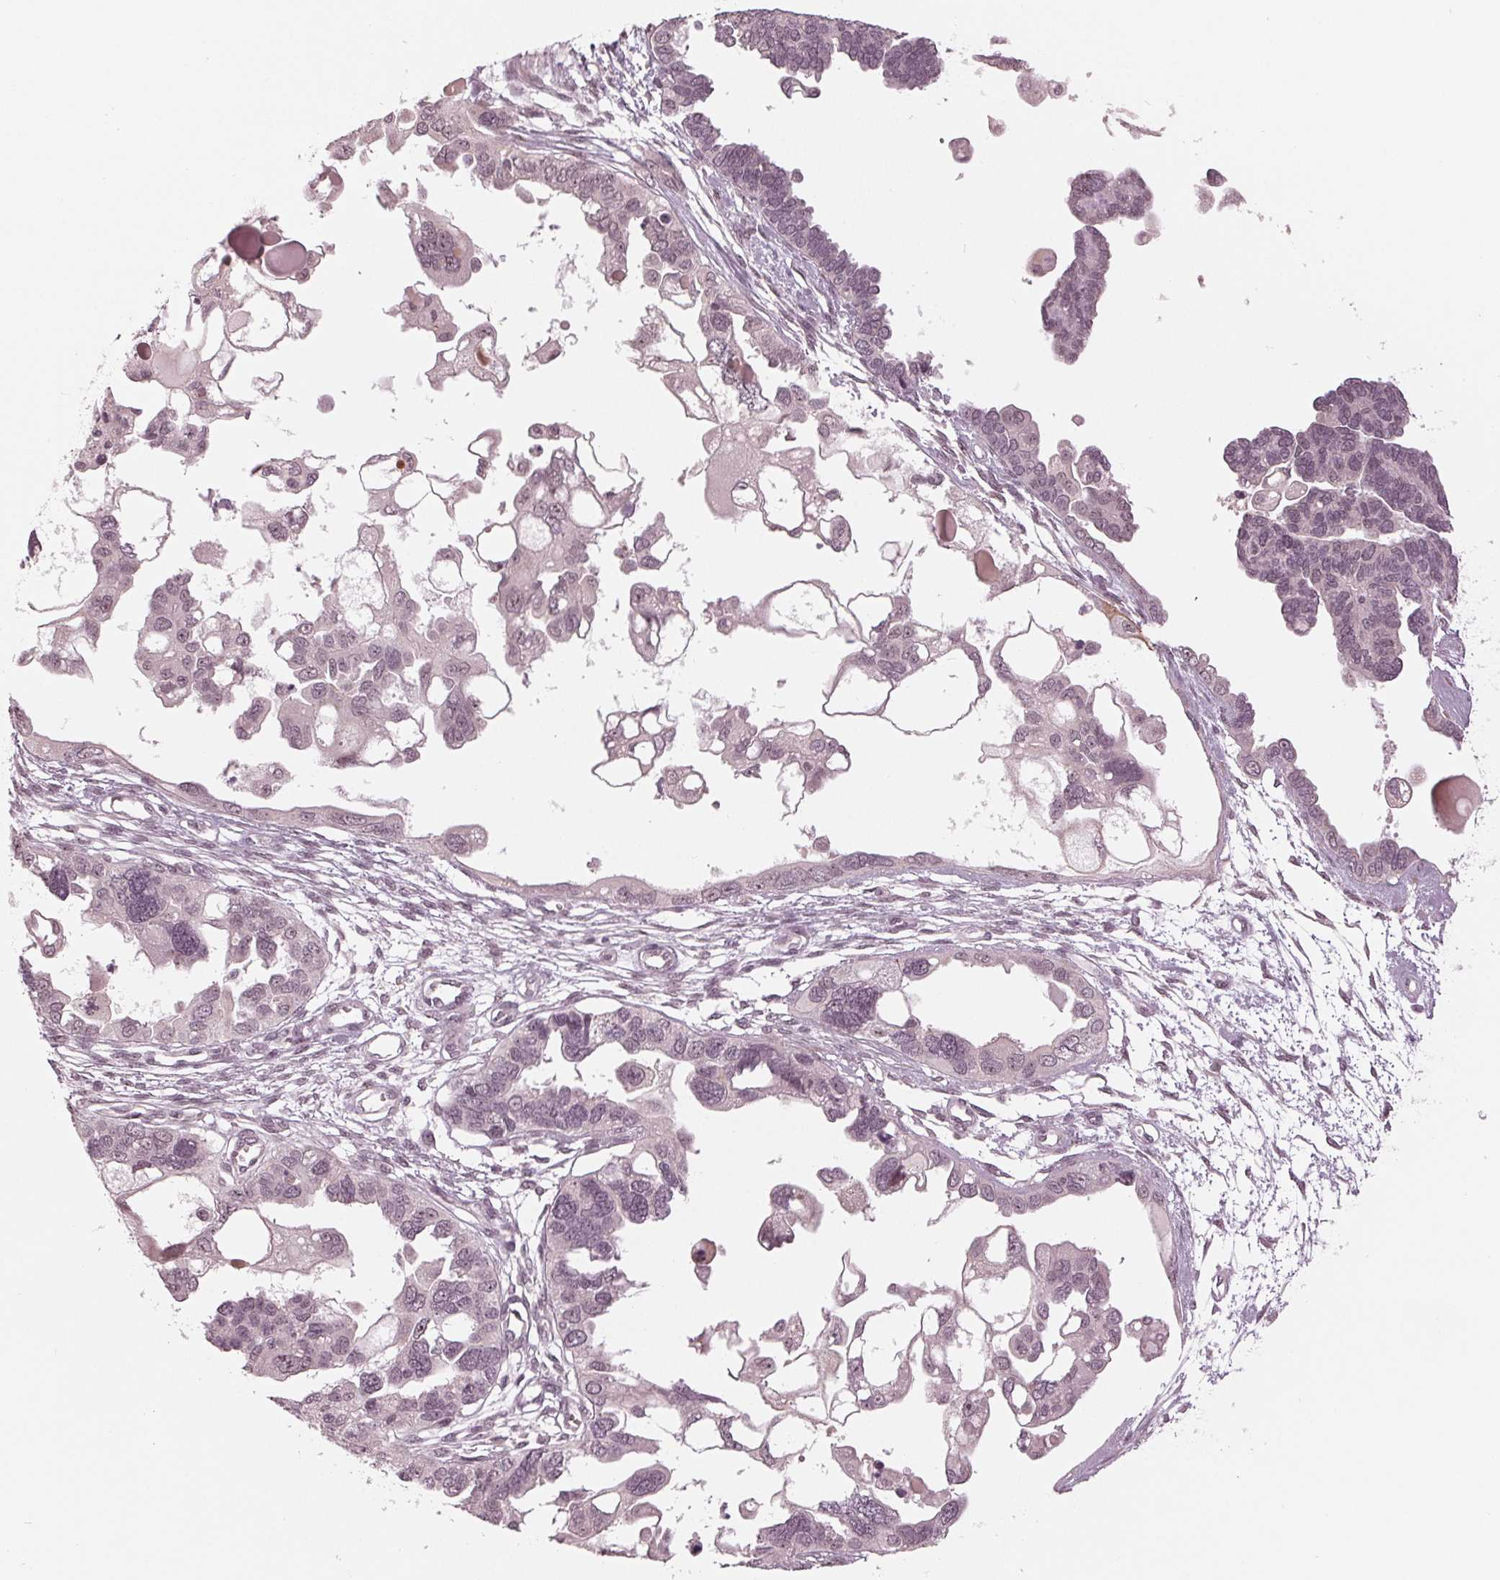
{"staining": {"intensity": "weak", "quantity": "<25%", "location": "nuclear"}, "tissue": "ovarian cancer", "cell_type": "Tumor cells", "image_type": "cancer", "snomed": [{"axis": "morphology", "description": "Cystadenocarcinoma, serous, NOS"}, {"axis": "topography", "description": "Ovary"}], "caption": "A high-resolution image shows immunohistochemistry (IHC) staining of ovarian cancer (serous cystadenocarcinoma), which displays no significant expression in tumor cells.", "gene": "SLX4", "patient": {"sex": "female", "age": 51}}